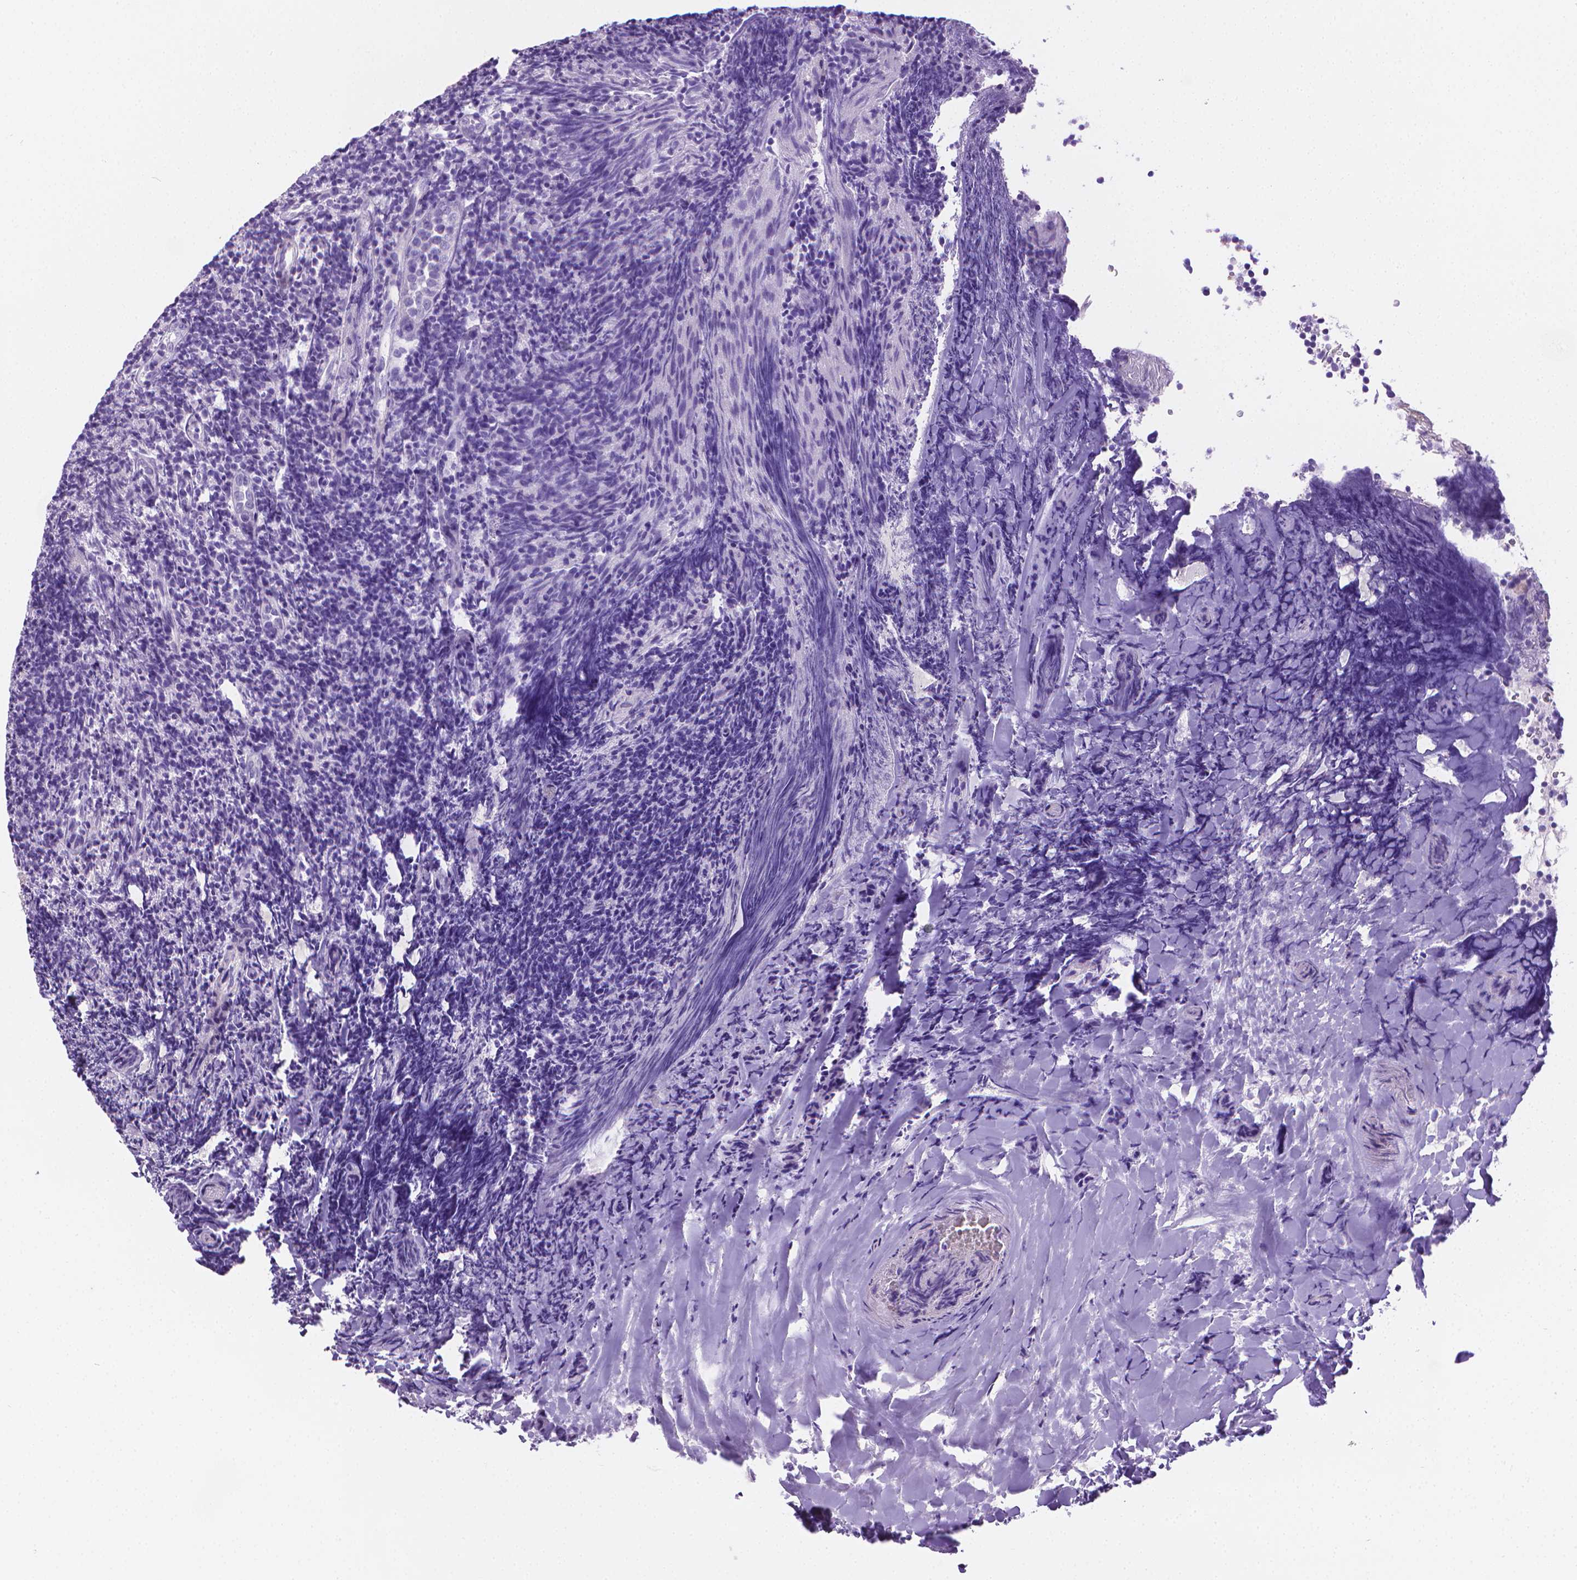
{"staining": {"intensity": "negative", "quantity": "none", "location": "none"}, "tissue": "tonsil", "cell_type": "Germinal center cells", "image_type": "normal", "snomed": [{"axis": "morphology", "description": "Normal tissue, NOS"}, {"axis": "topography", "description": "Tonsil"}], "caption": "Human tonsil stained for a protein using immunohistochemistry exhibits no expression in germinal center cells.", "gene": "PNMA2", "patient": {"sex": "female", "age": 10}}